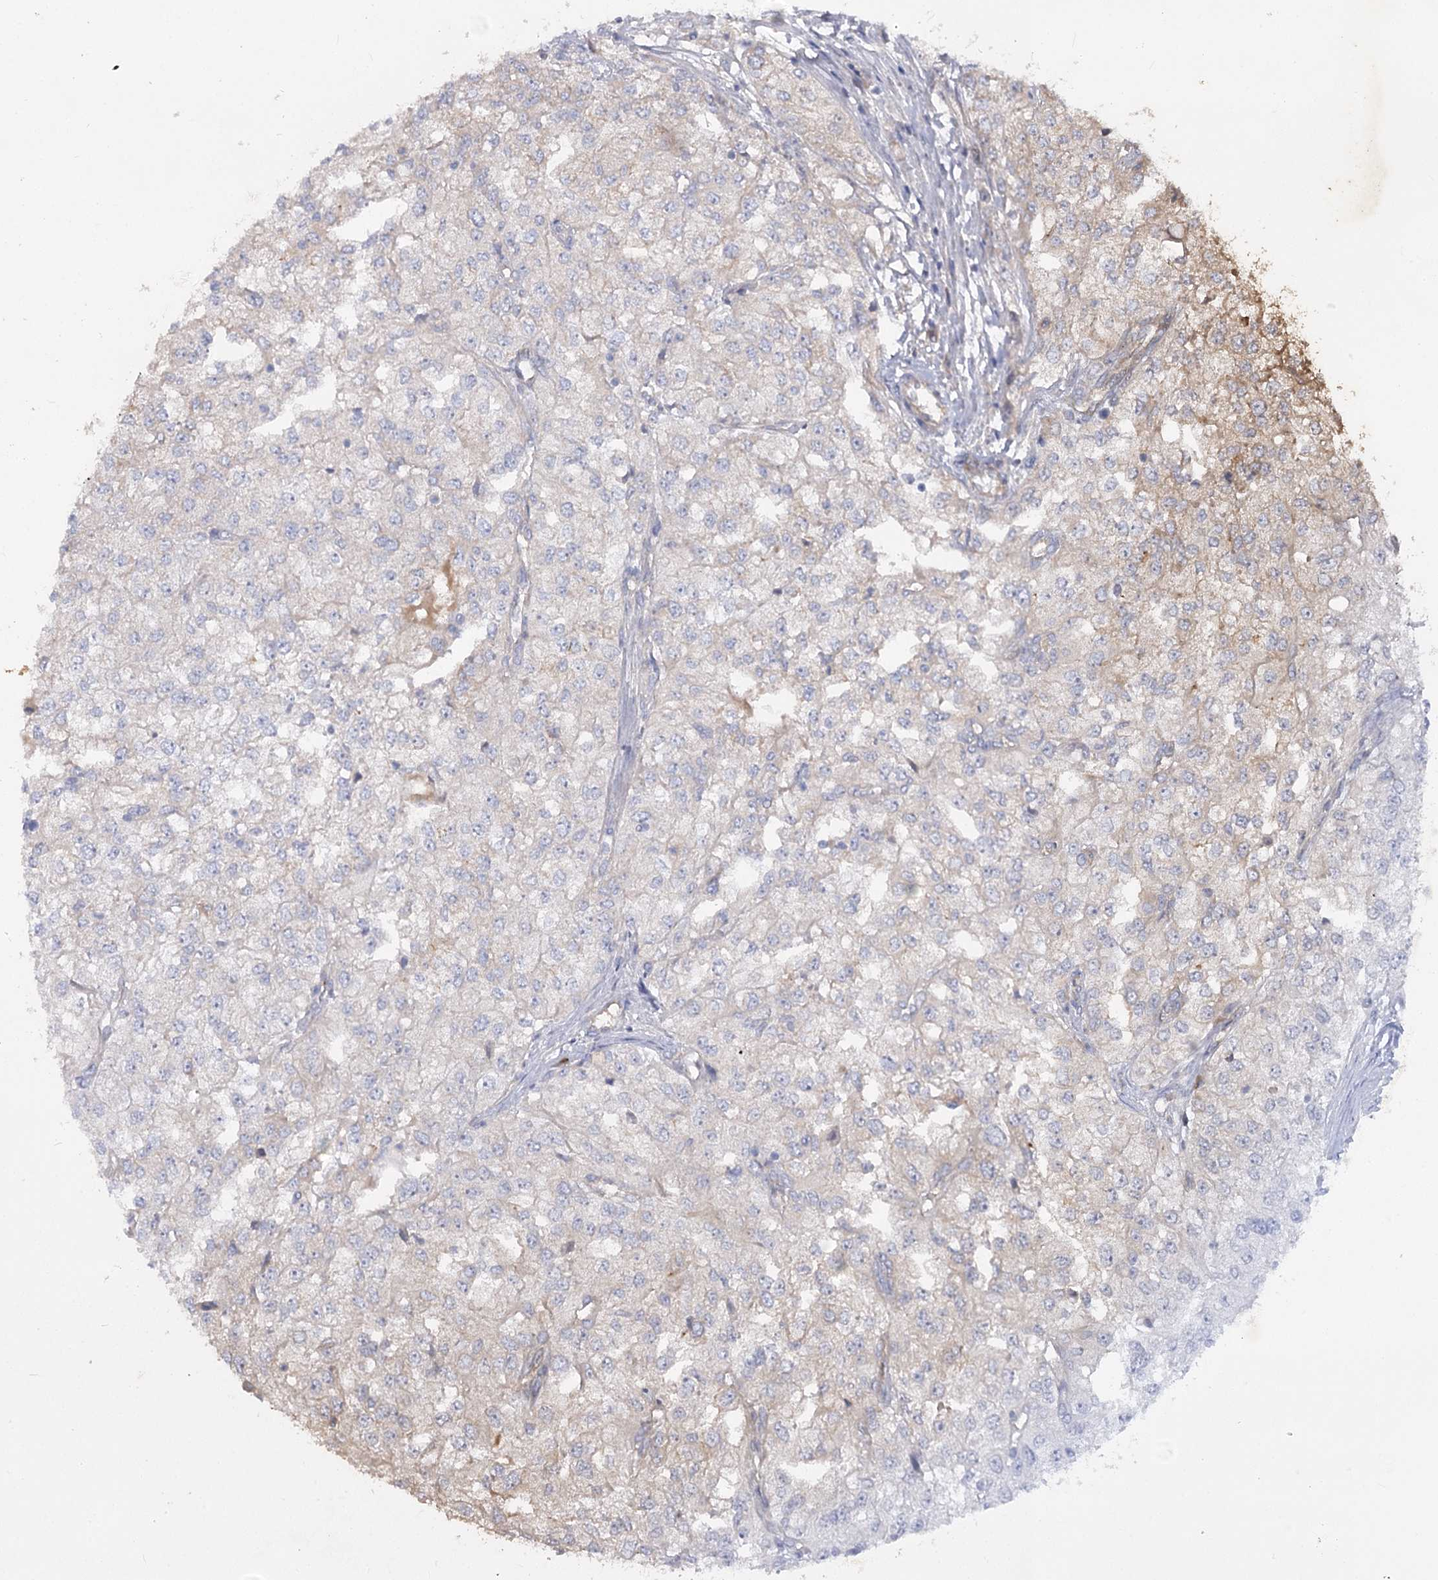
{"staining": {"intensity": "negative", "quantity": "none", "location": "none"}, "tissue": "renal cancer", "cell_type": "Tumor cells", "image_type": "cancer", "snomed": [{"axis": "morphology", "description": "Adenocarcinoma, NOS"}, {"axis": "topography", "description": "Kidney"}], "caption": "Immunohistochemical staining of renal cancer demonstrates no significant staining in tumor cells.", "gene": "RIN2", "patient": {"sex": "female", "age": 54}}